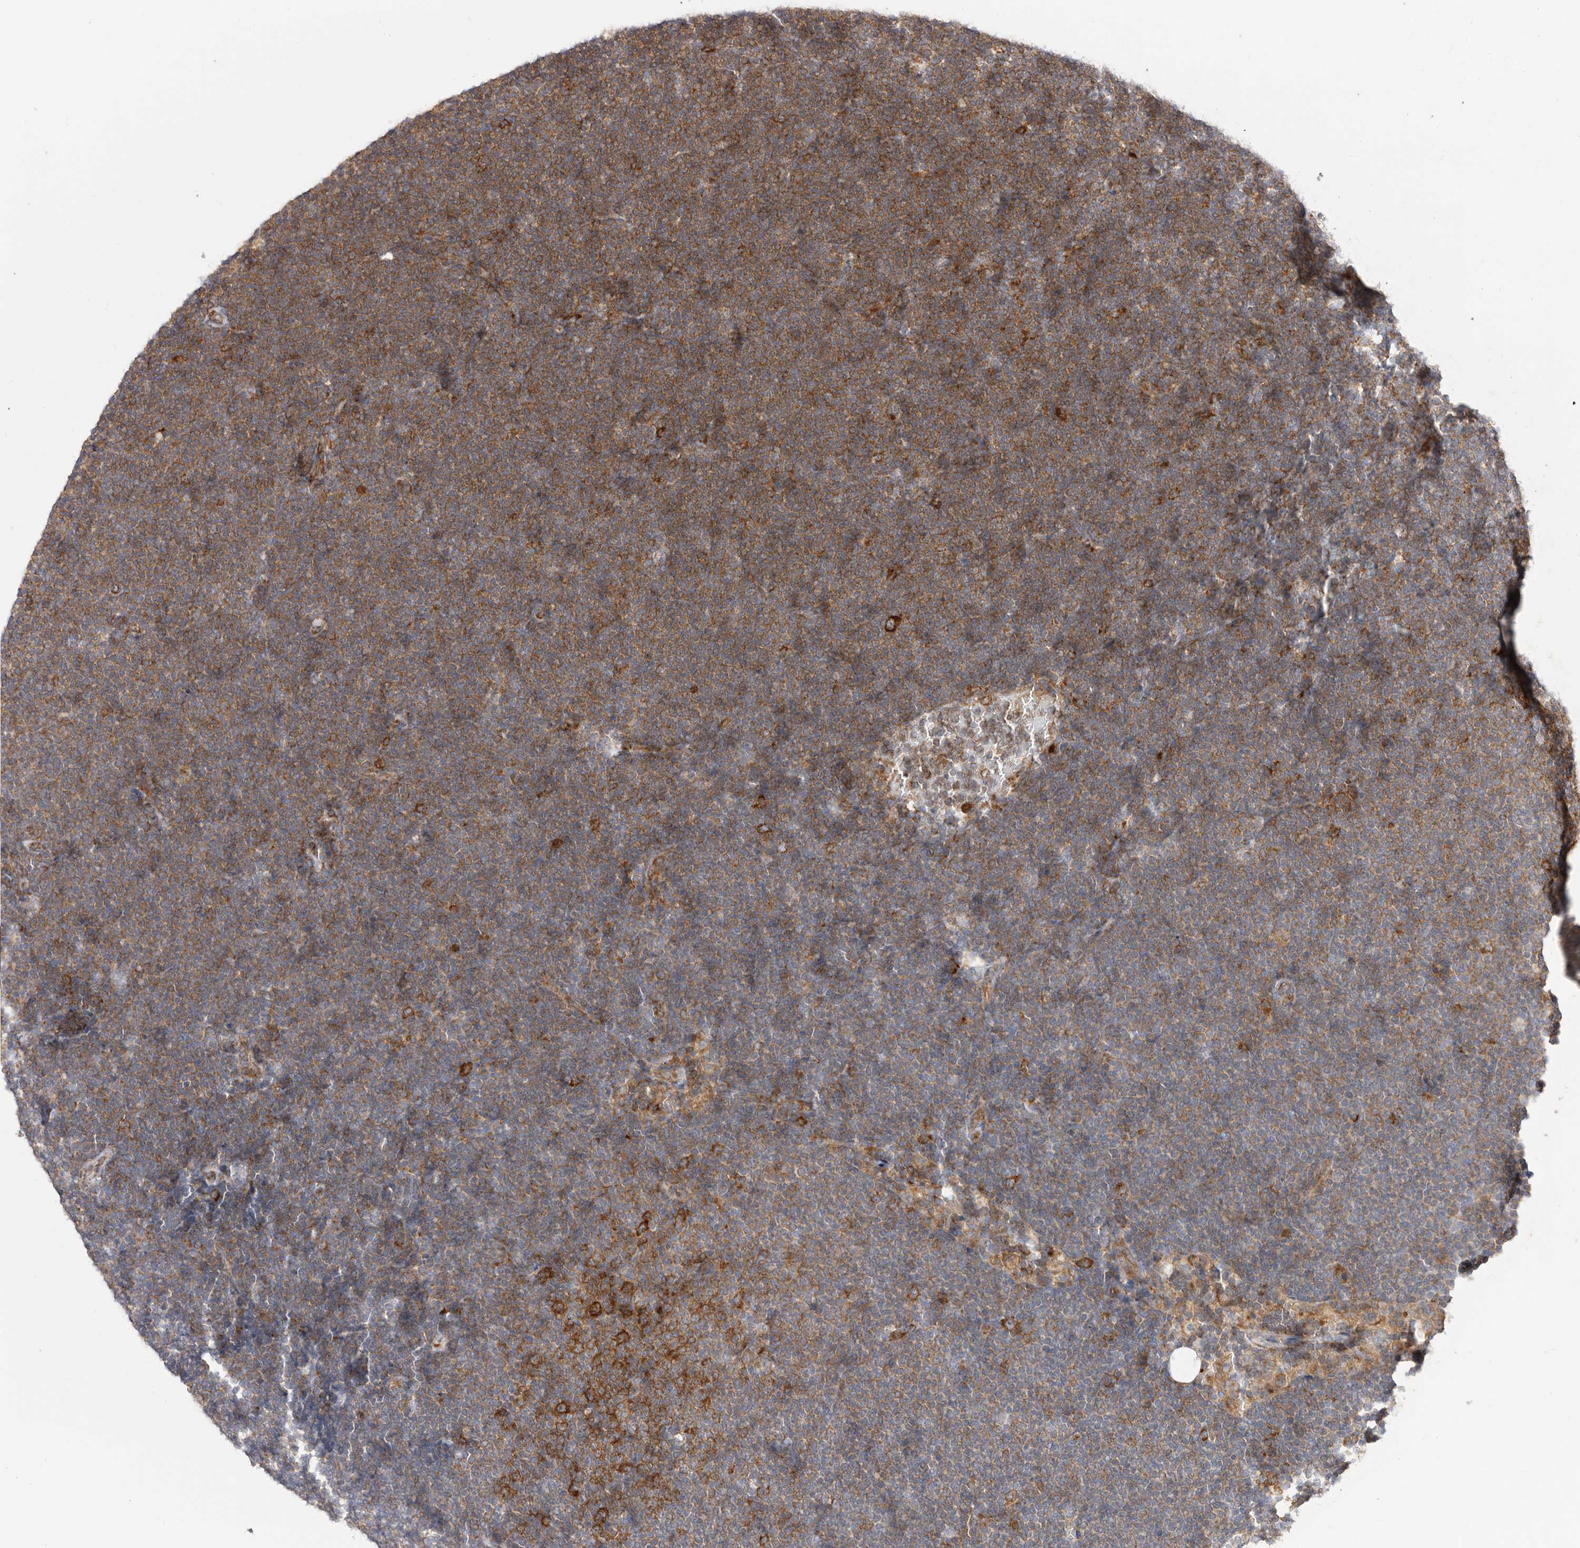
{"staining": {"intensity": "moderate", "quantity": ">75%", "location": "cytoplasmic/membranous"}, "tissue": "lymphoma", "cell_type": "Tumor cells", "image_type": "cancer", "snomed": [{"axis": "morphology", "description": "Malignant lymphoma, non-Hodgkin's type, Low grade"}, {"axis": "topography", "description": "Lymph node"}], "caption": "A brown stain highlights moderate cytoplasmic/membranous positivity of a protein in lymphoma tumor cells.", "gene": "SERBP1", "patient": {"sex": "female", "age": 53}}